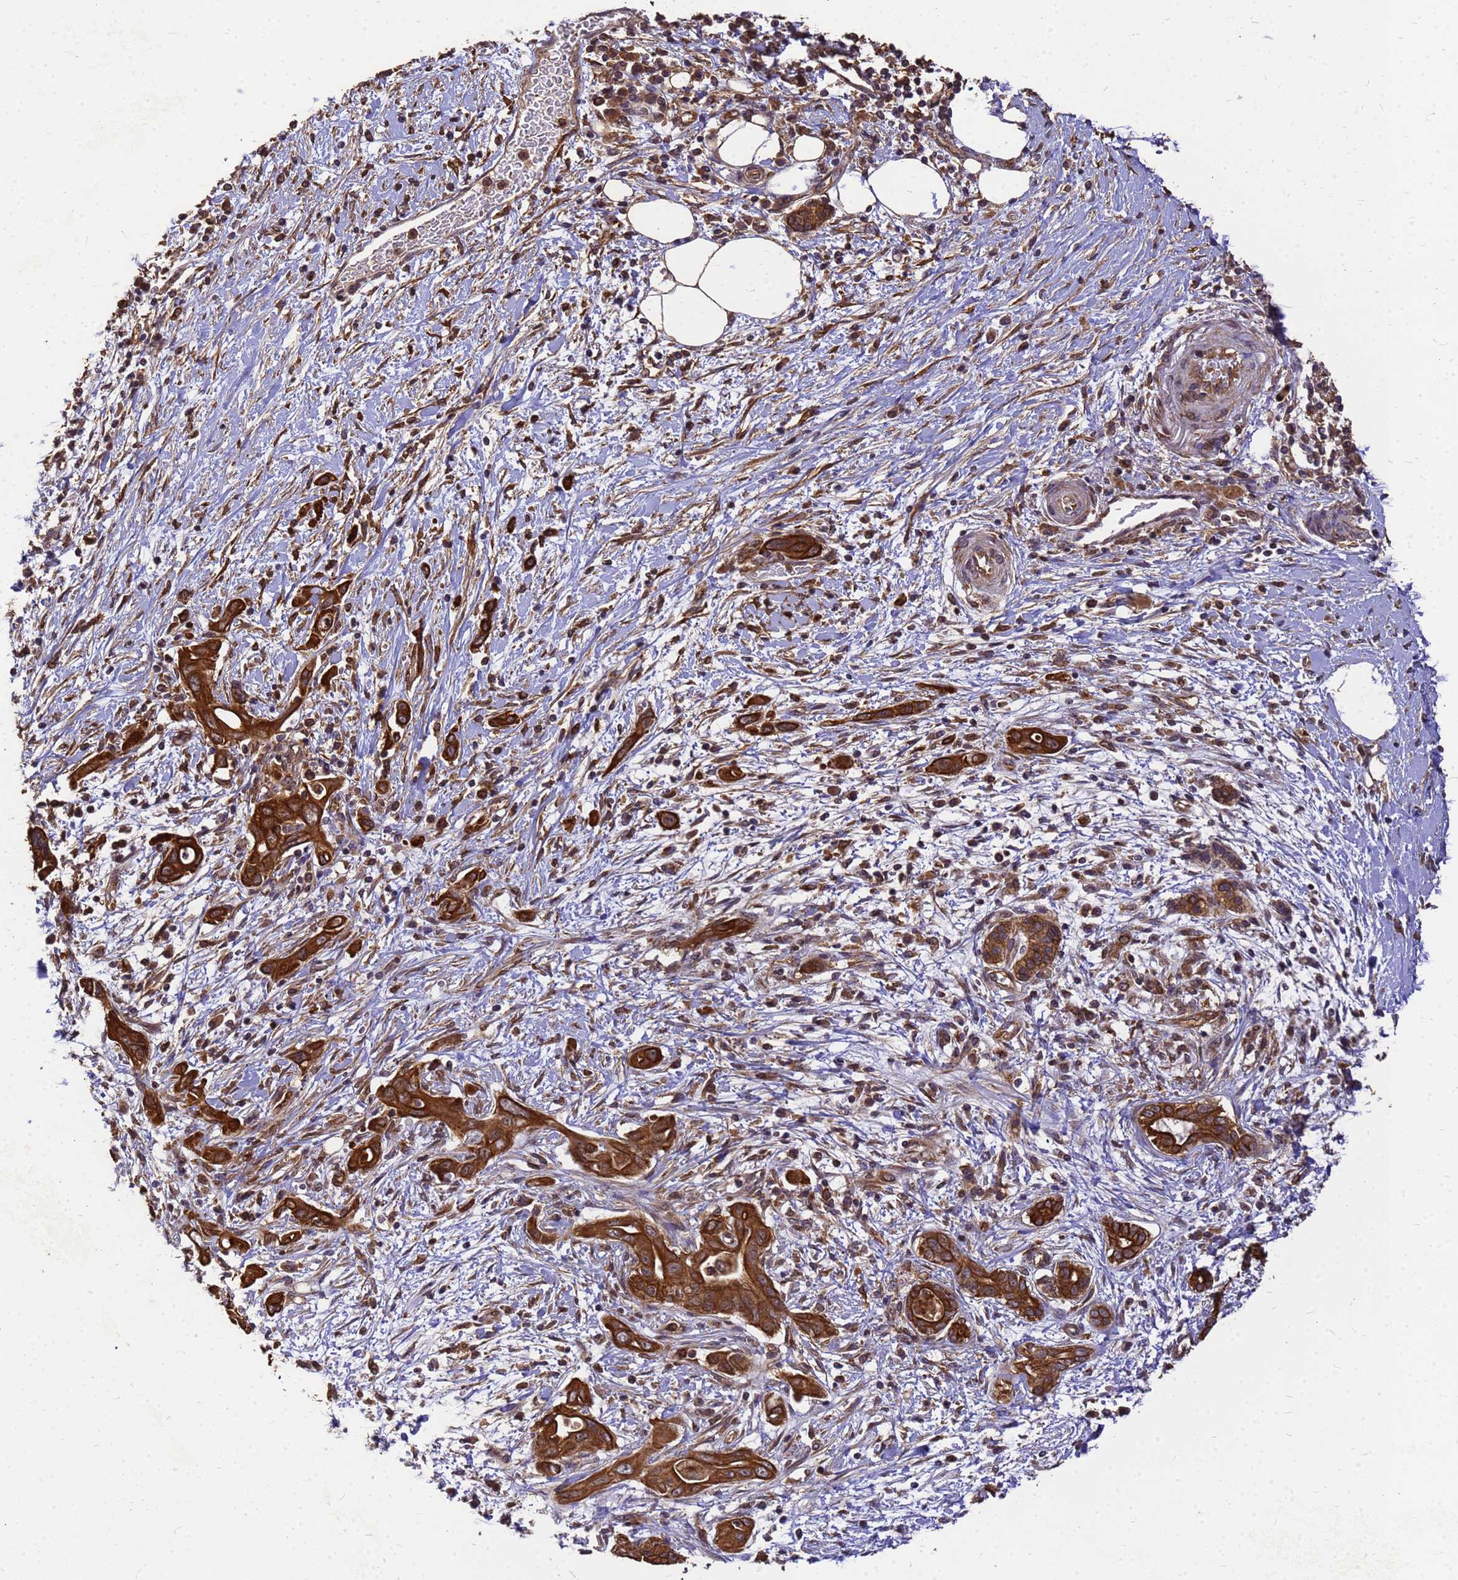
{"staining": {"intensity": "strong", "quantity": ">75%", "location": "cytoplasmic/membranous"}, "tissue": "pancreatic cancer", "cell_type": "Tumor cells", "image_type": "cancer", "snomed": [{"axis": "morphology", "description": "Adenocarcinoma, NOS"}, {"axis": "topography", "description": "Pancreas"}], "caption": "This is an image of immunohistochemistry staining of pancreatic cancer (adenocarcinoma), which shows strong expression in the cytoplasmic/membranous of tumor cells.", "gene": "ZNF618", "patient": {"sex": "male", "age": 58}}